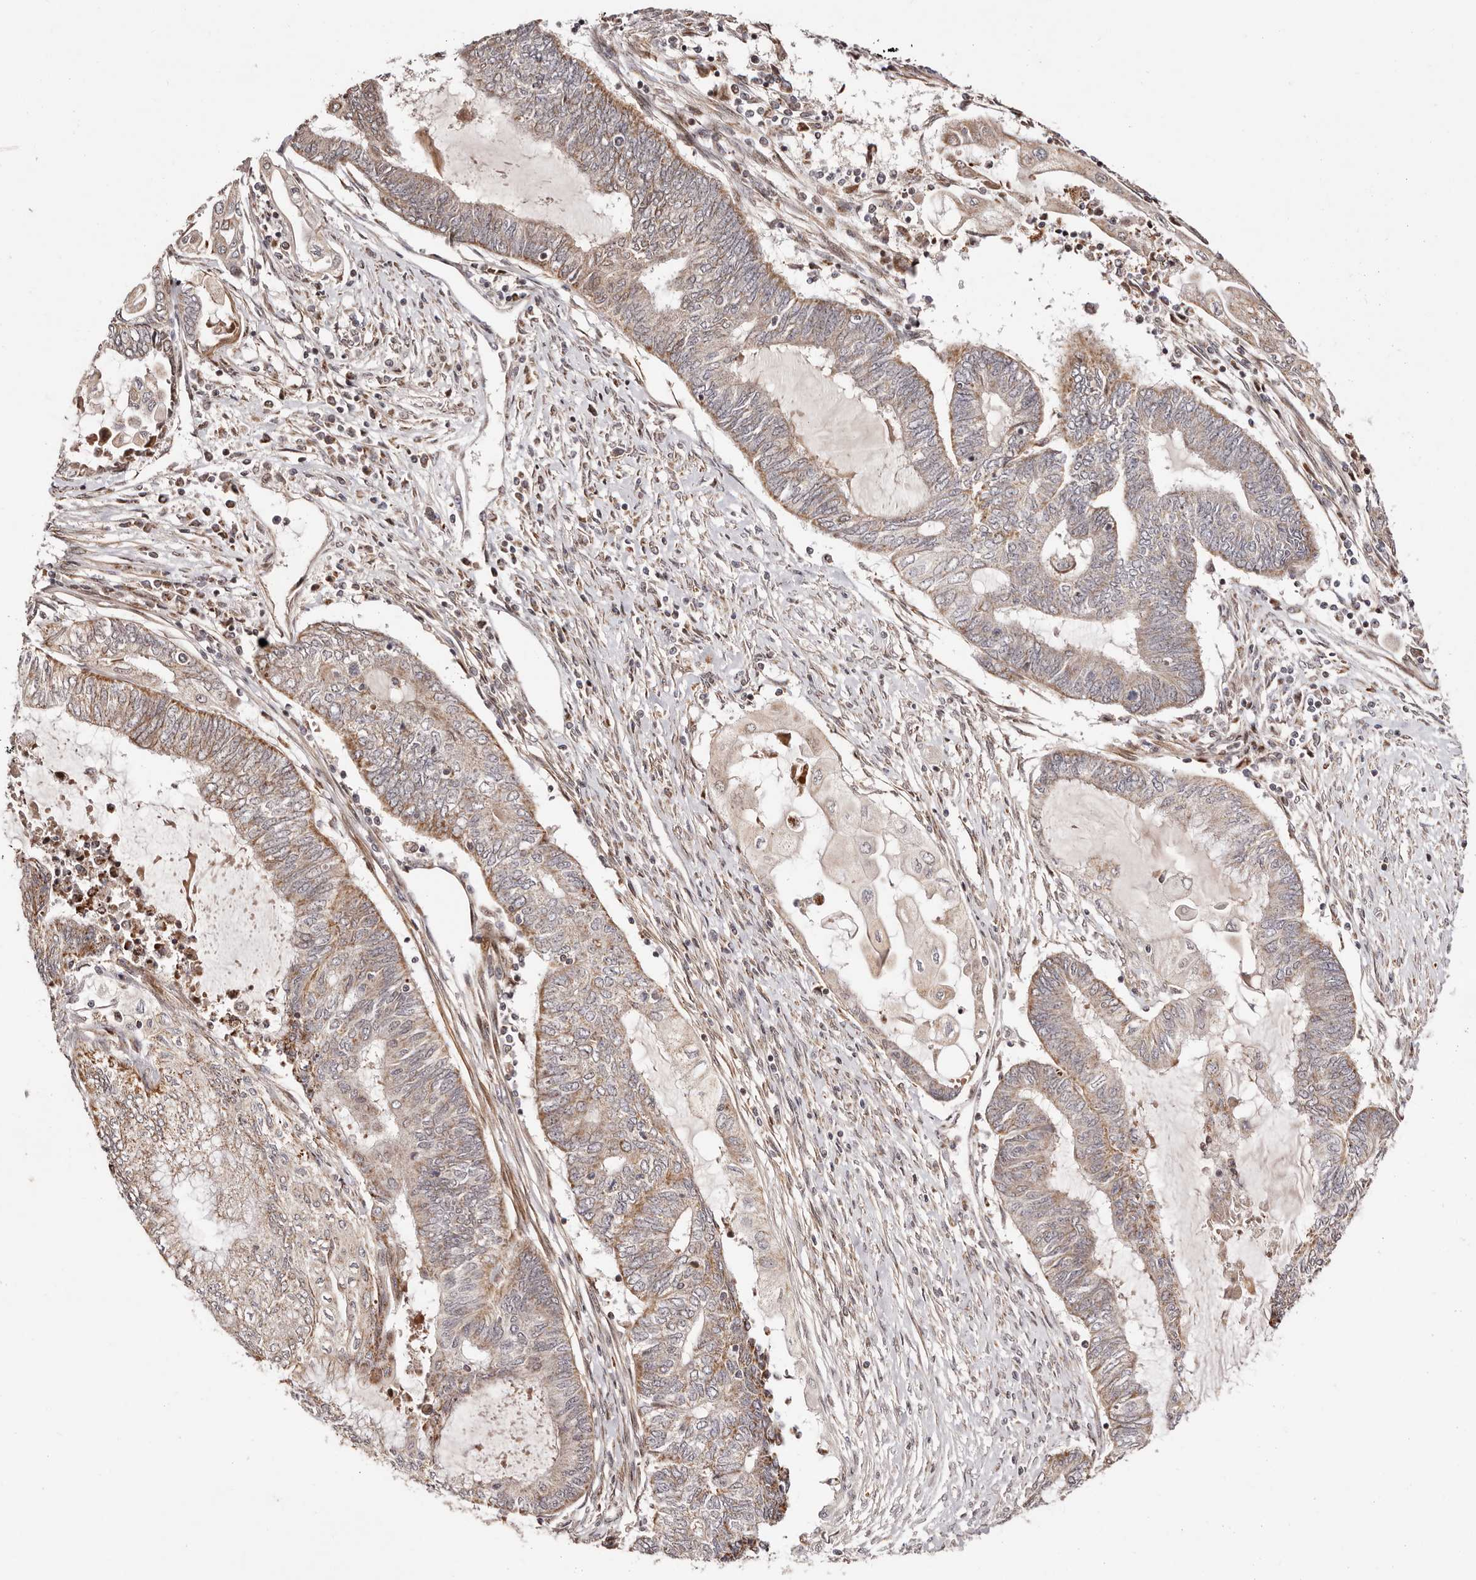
{"staining": {"intensity": "moderate", "quantity": "25%-75%", "location": "cytoplasmic/membranous"}, "tissue": "endometrial cancer", "cell_type": "Tumor cells", "image_type": "cancer", "snomed": [{"axis": "morphology", "description": "Adenocarcinoma, NOS"}, {"axis": "topography", "description": "Uterus"}, {"axis": "topography", "description": "Endometrium"}], "caption": "Protein staining of adenocarcinoma (endometrial) tissue exhibits moderate cytoplasmic/membranous staining in approximately 25%-75% of tumor cells. (brown staining indicates protein expression, while blue staining denotes nuclei).", "gene": "HIVEP3", "patient": {"sex": "female", "age": 70}}